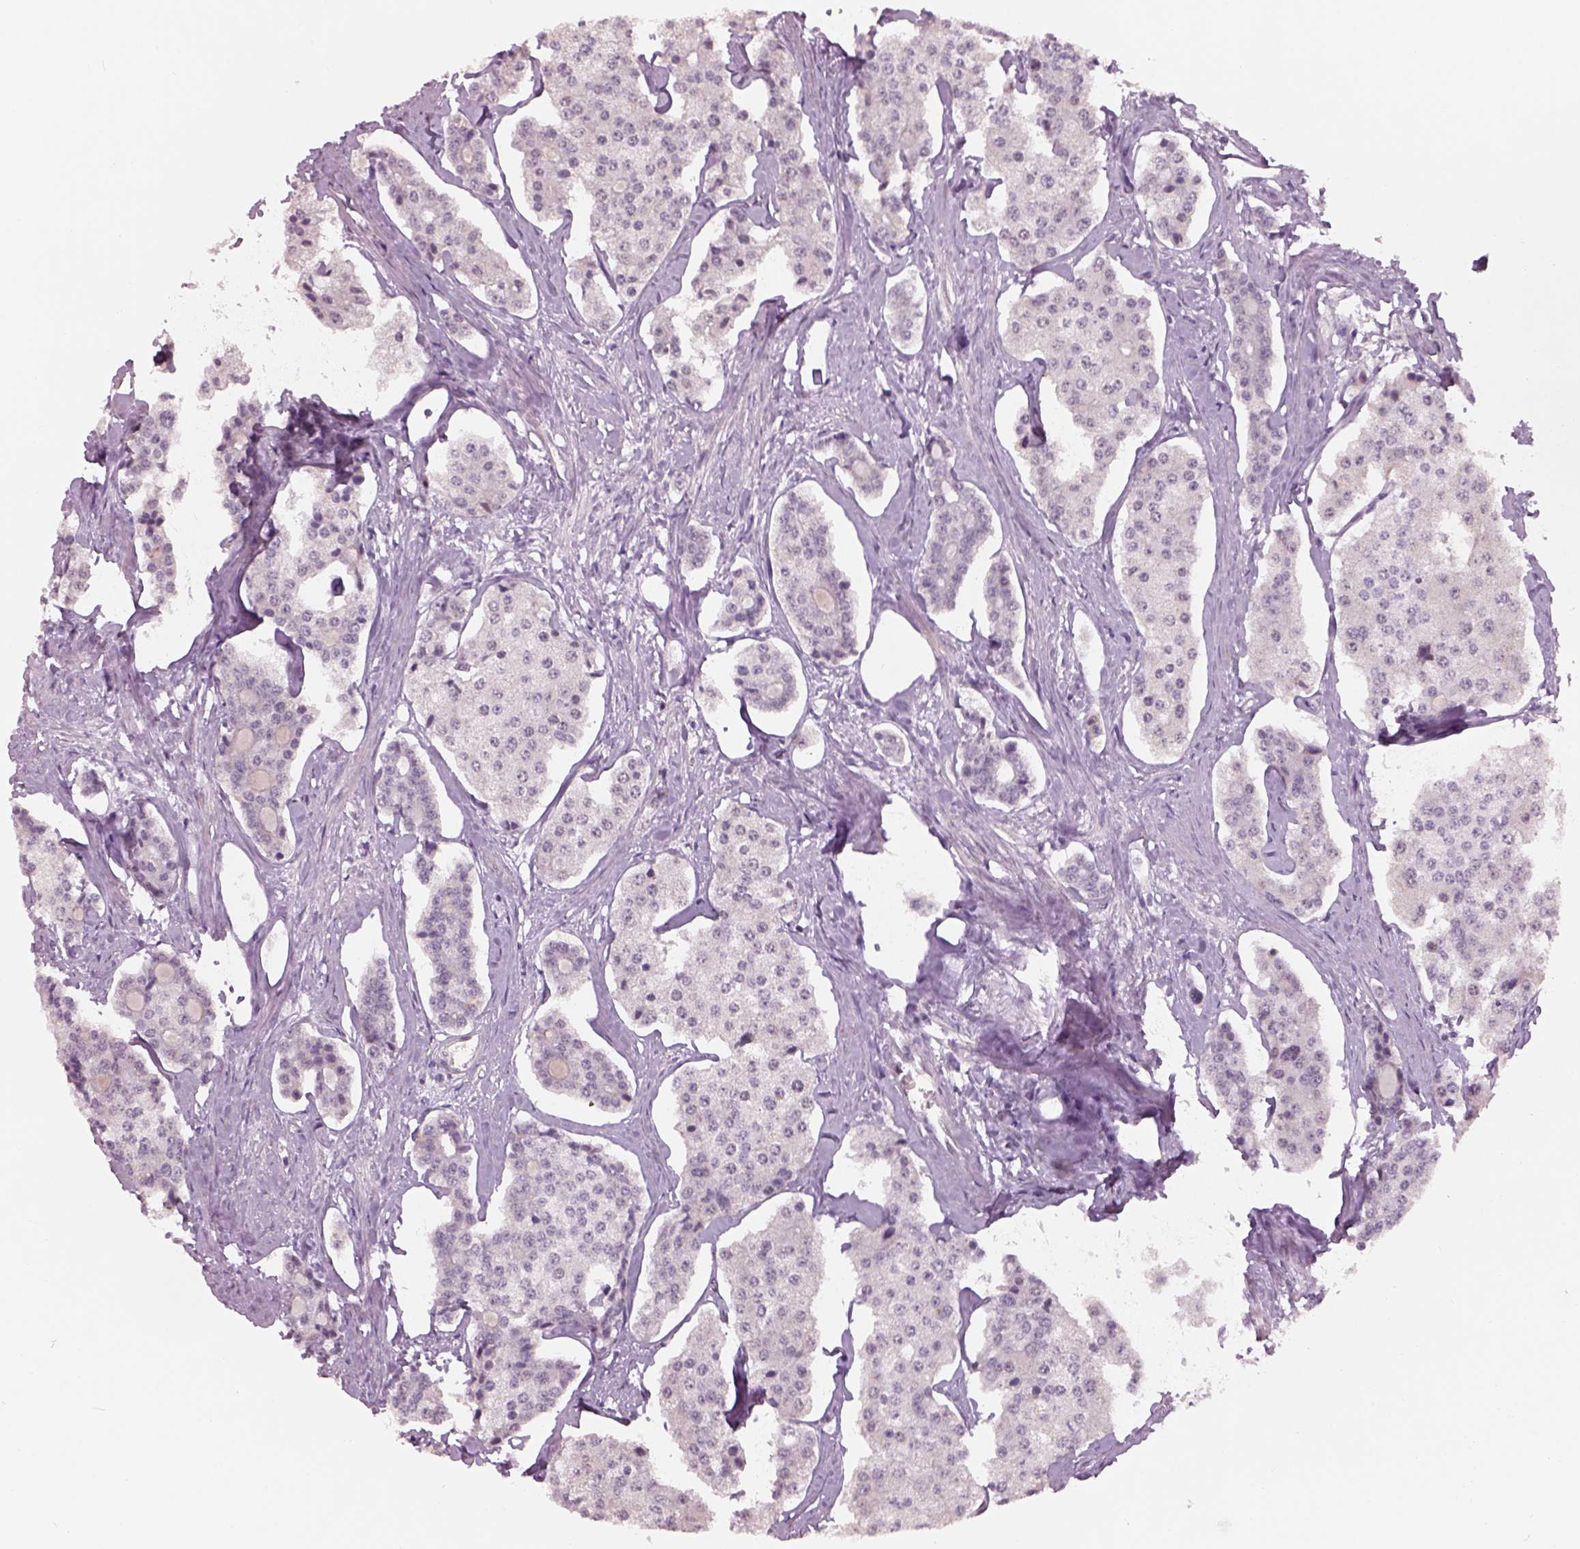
{"staining": {"intensity": "negative", "quantity": "none", "location": "none"}, "tissue": "carcinoid", "cell_type": "Tumor cells", "image_type": "cancer", "snomed": [{"axis": "morphology", "description": "Carcinoid, malignant, NOS"}, {"axis": "topography", "description": "Small intestine"}], "caption": "IHC of human carcinoid demonstrates no expression in tumor cells. Nuclei are stained in blue.", "gene": "NAT8", "patient": {"sex": "female", "age": 65}}